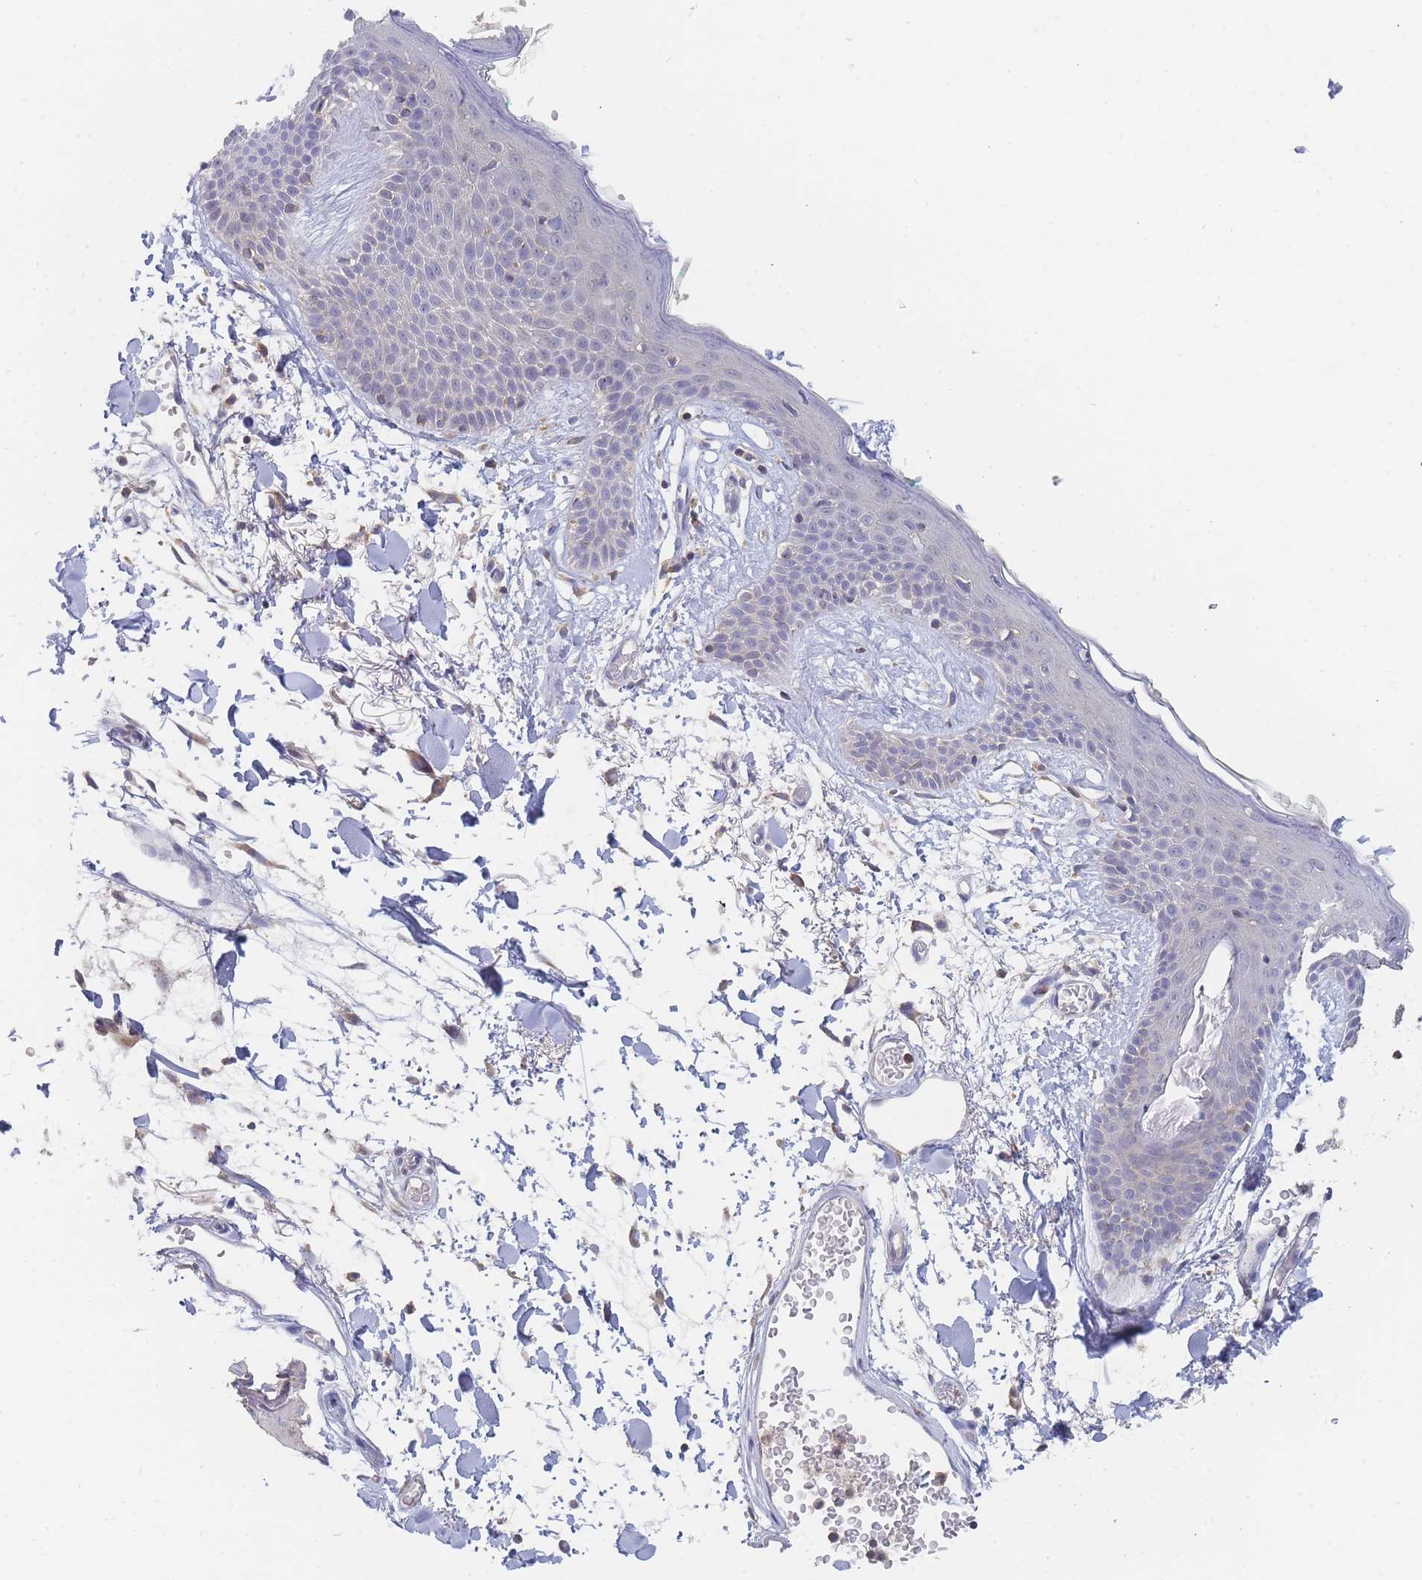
{"staining": {"intensity": "negative", "quantity": "none", "location": "none"}, "tissue": "skin", "cell_type": "Fibroblasts", "image_type": "normal", "snomed": [{"axis": "morphology", "description": "Normal tissue, NOS"}, {"axis": "topography", "description": "Skin"}], "caption": "Skin stained for a protein using IHC reveals no expression fibroblasts.", "gene": "PPP6C", "patient": {"sex": "male", "age": 79}}